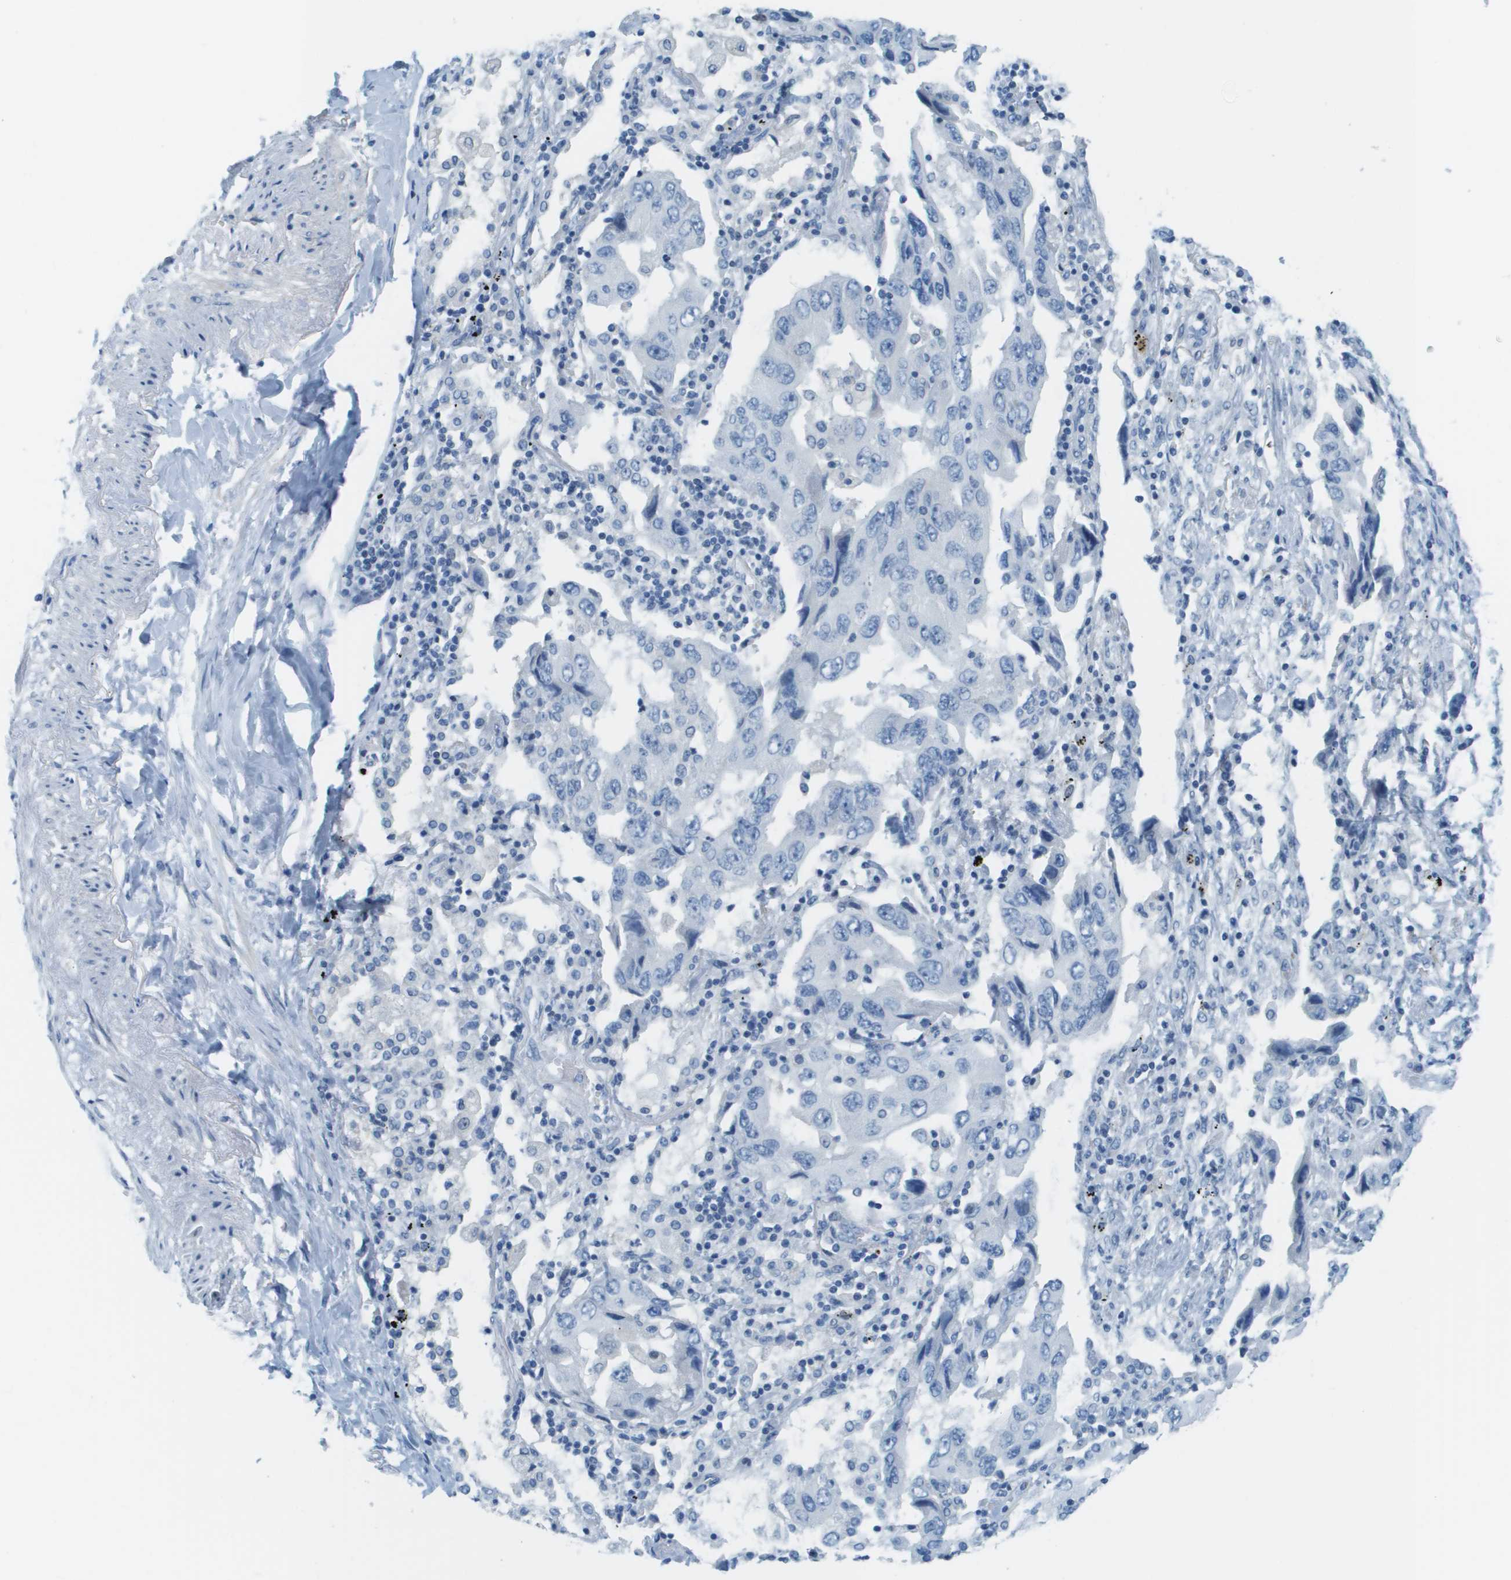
{"staining": {"intensity": "negative", "quantity": "none", "location": "none"}, "tissue": "lung cancer", "cell_type": "Tumor cells", "image_type": "cancer", "snomed": [{"axis": "morphology", "description": "Adenocarcinoma, NOS"}, {"axis": "topography", "description": "Lung"}], "caption": "This is a micrograph of immunohistochemistry (IHC) staining of lung adenocarcinoma, which shows no positivity in tumor cells. (DAB (3,3'-diaminobenzidine) immunohistochemistry (IHC), high magnification).", "gene": "CDHR2", "patient": {"sex": "female", "age": 65}}